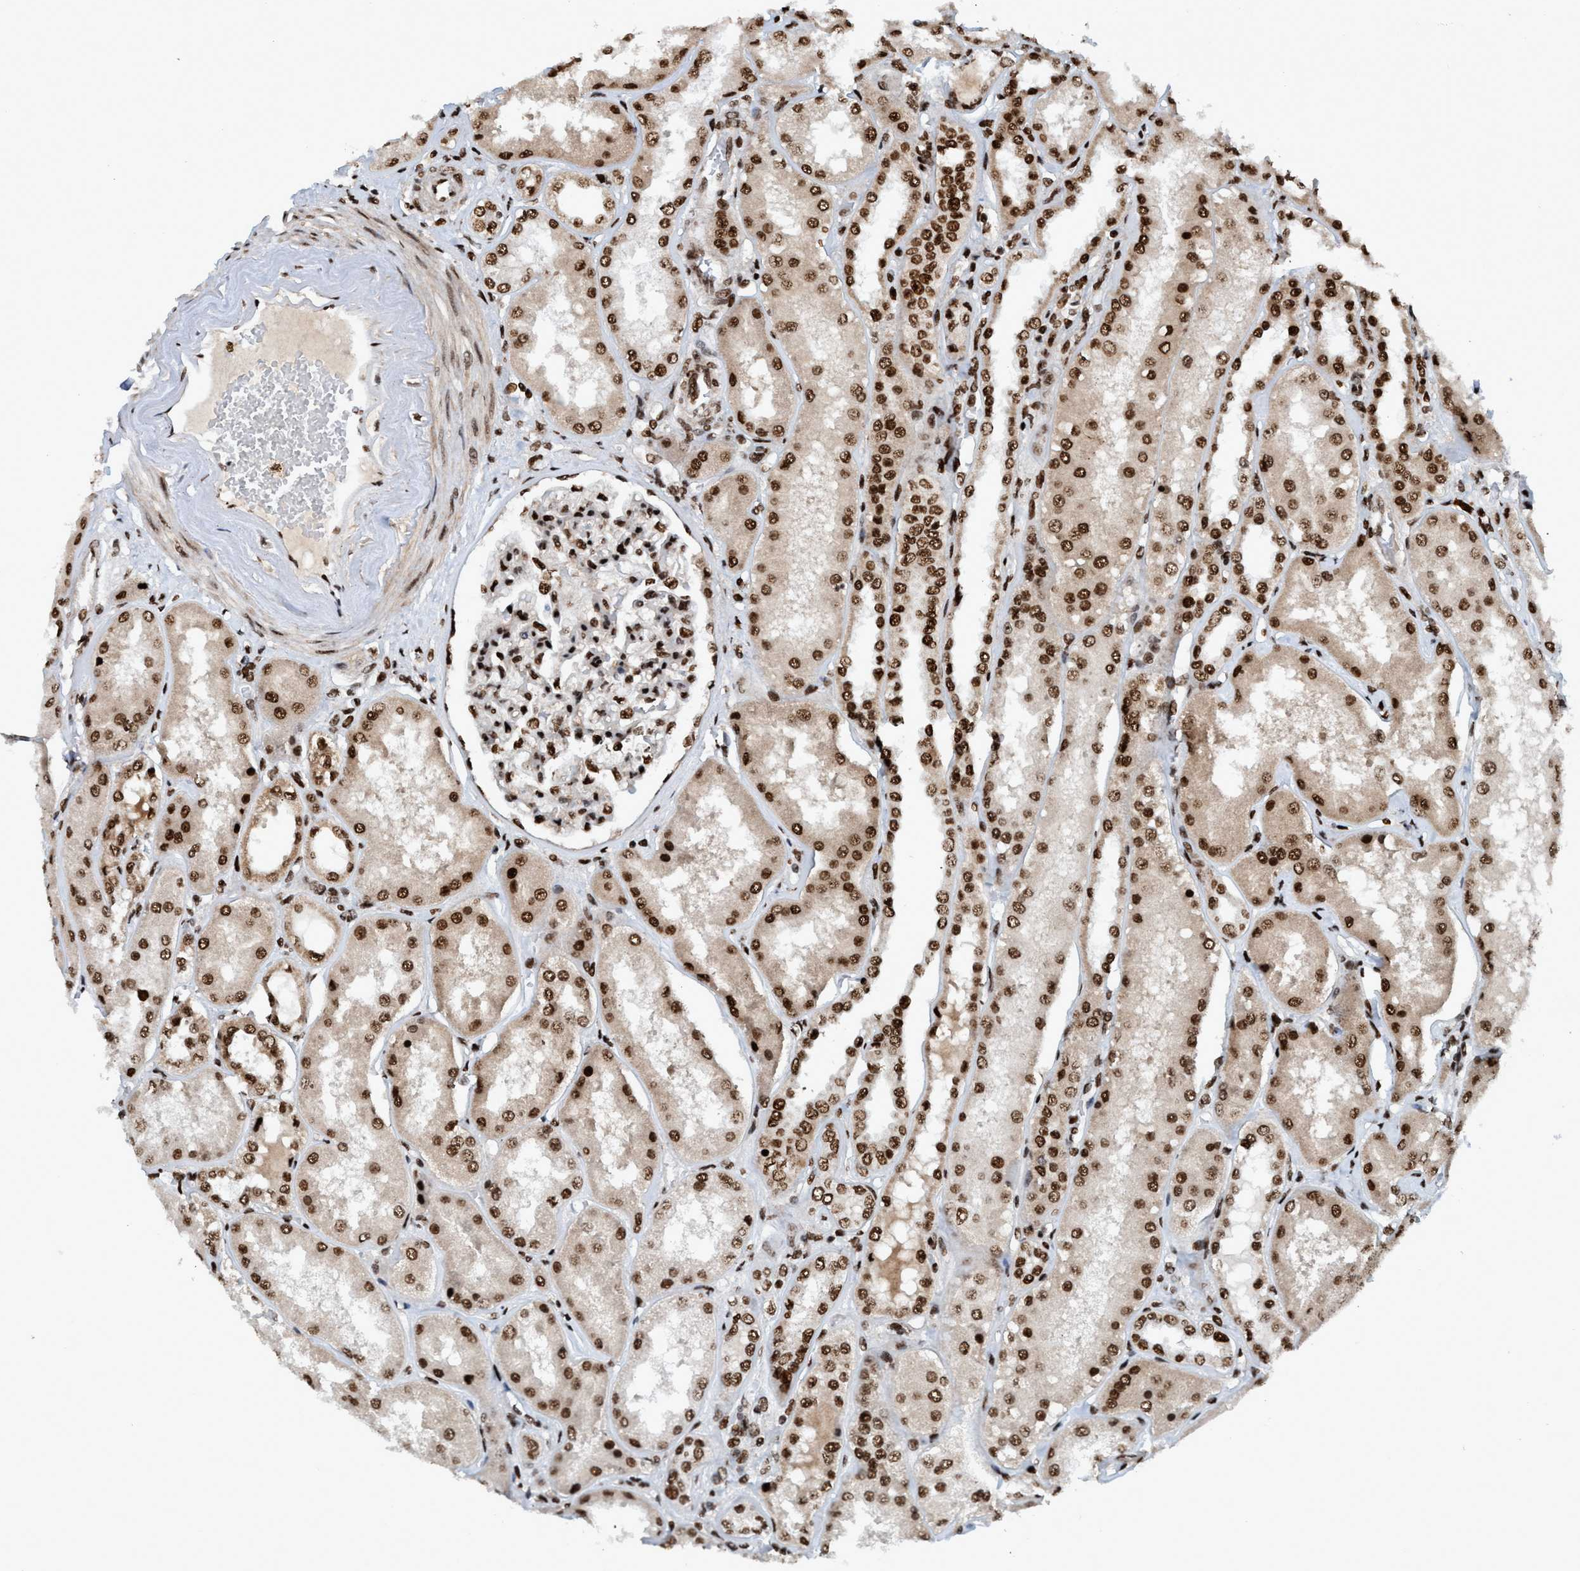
{"staining": {"intensity": "strong", "quantity": ">75%", "location": "nuclear"}, "tissue": "kidney", "cell_type": "Cells in glomeruli", "image_type": "normal", "snomed": [{"axis": "morphology", "description": "Normal tissue, NOS"}, {"axis": "topography", "description": "Kidney"}], "caption": "An IHC micrograph of unremarkable tissue is shown. Protein staining in brown labels strong nuclear positivity in kidney within cells in glomeruli.", "gene": "TOPBP1", "patient": {"sex": "female", "age": 56}}